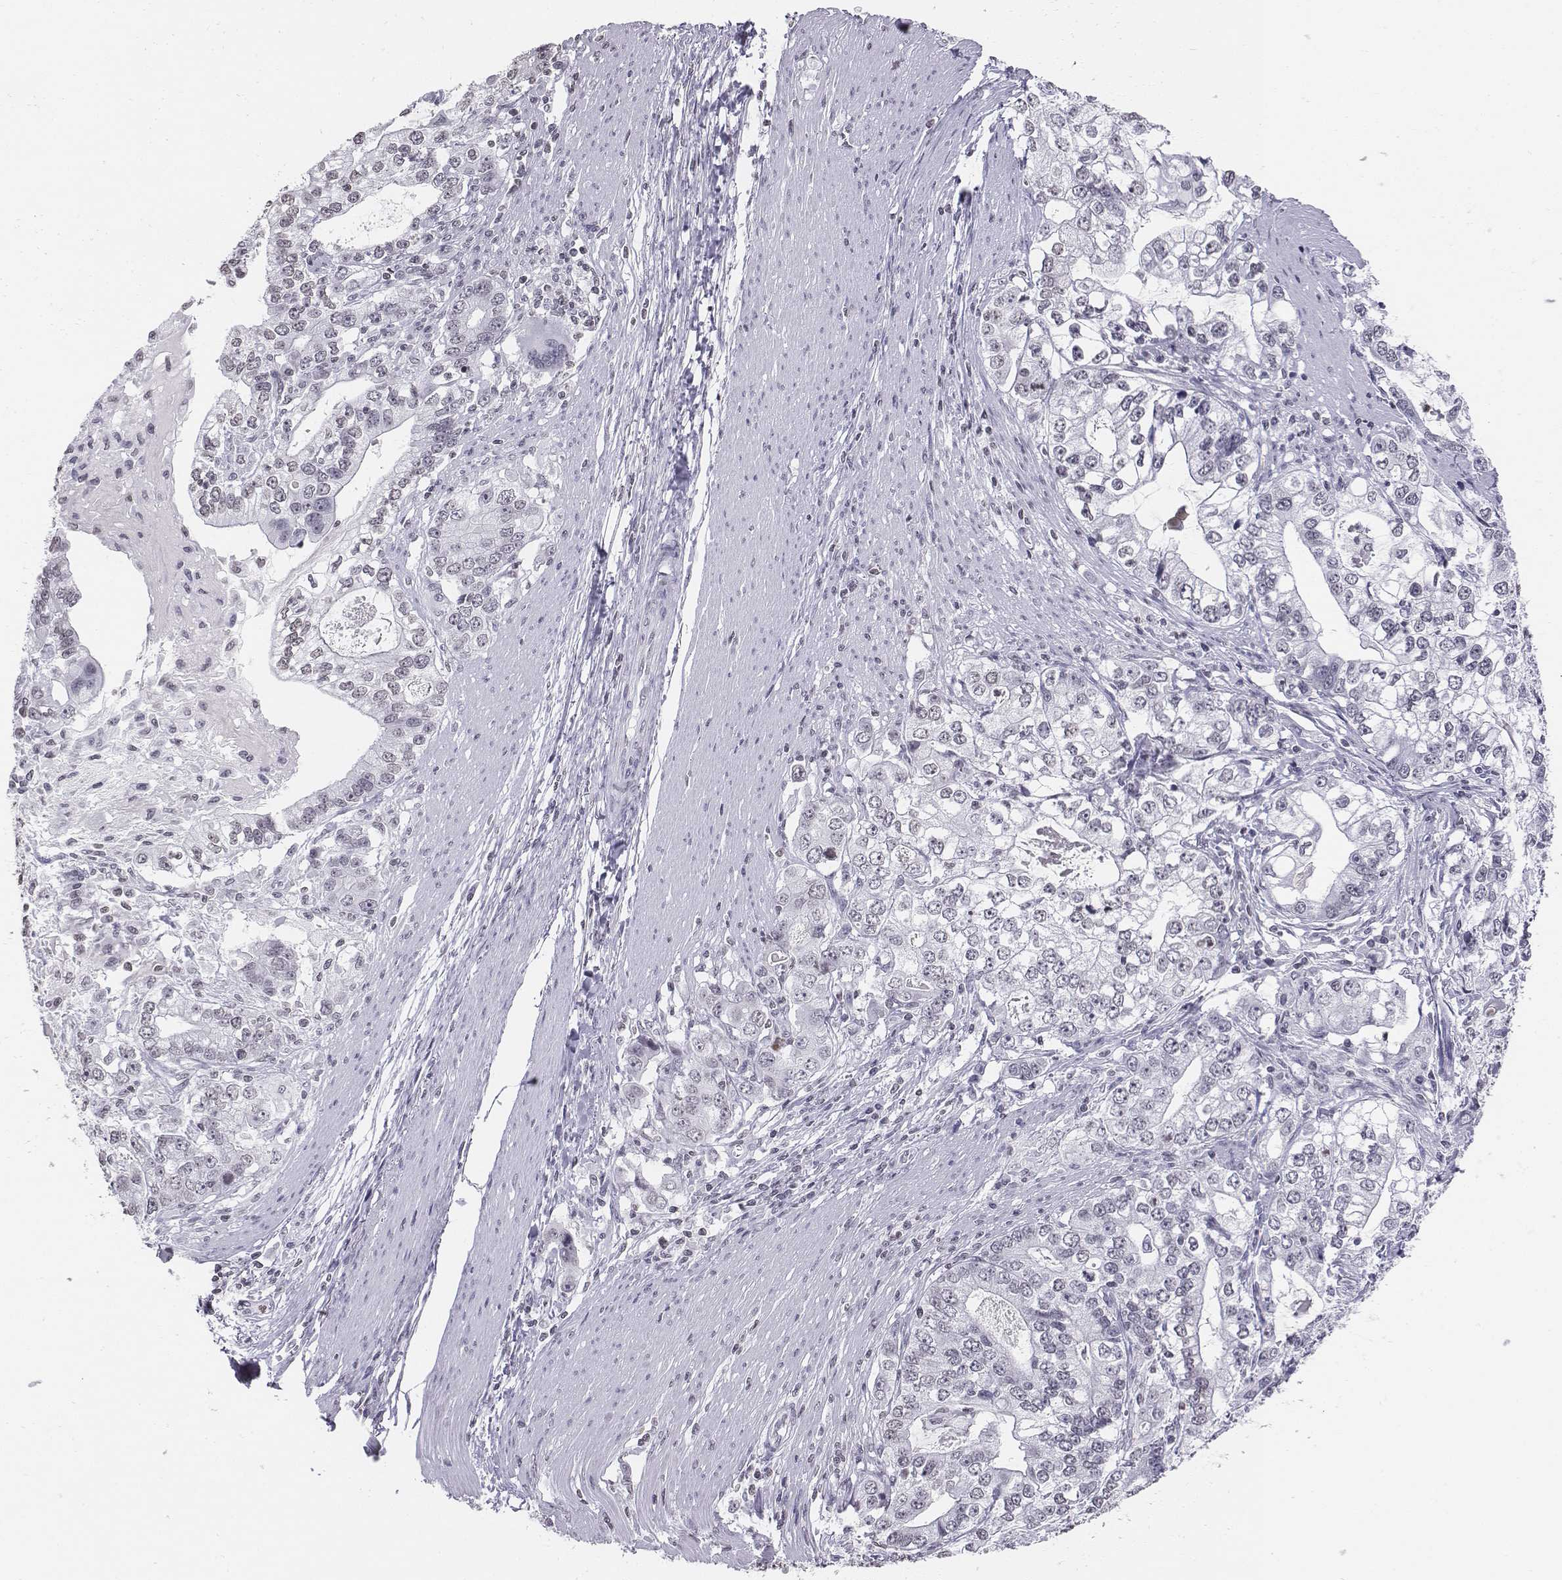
{"staining": {"intensity": "negative", "quantity": "none", "location": "none"}, "tissue": "stomach cancer", "cell_type": "Tumor cells", "image_type": "cancer", "snomed": [{"axis": "morphology", "description": "Adenocarcinoma, NOS"}, {"axis": "topography", "description": "Stomach, lower"}], "caption": "A high-resolution image shows immunohistochemistry staining of stomach cancer (adenocarcinoma), which reveals no significant staining in tumor cells.", "gene": "BARHL1", "patient": {"sex": "female", "age": 72}}